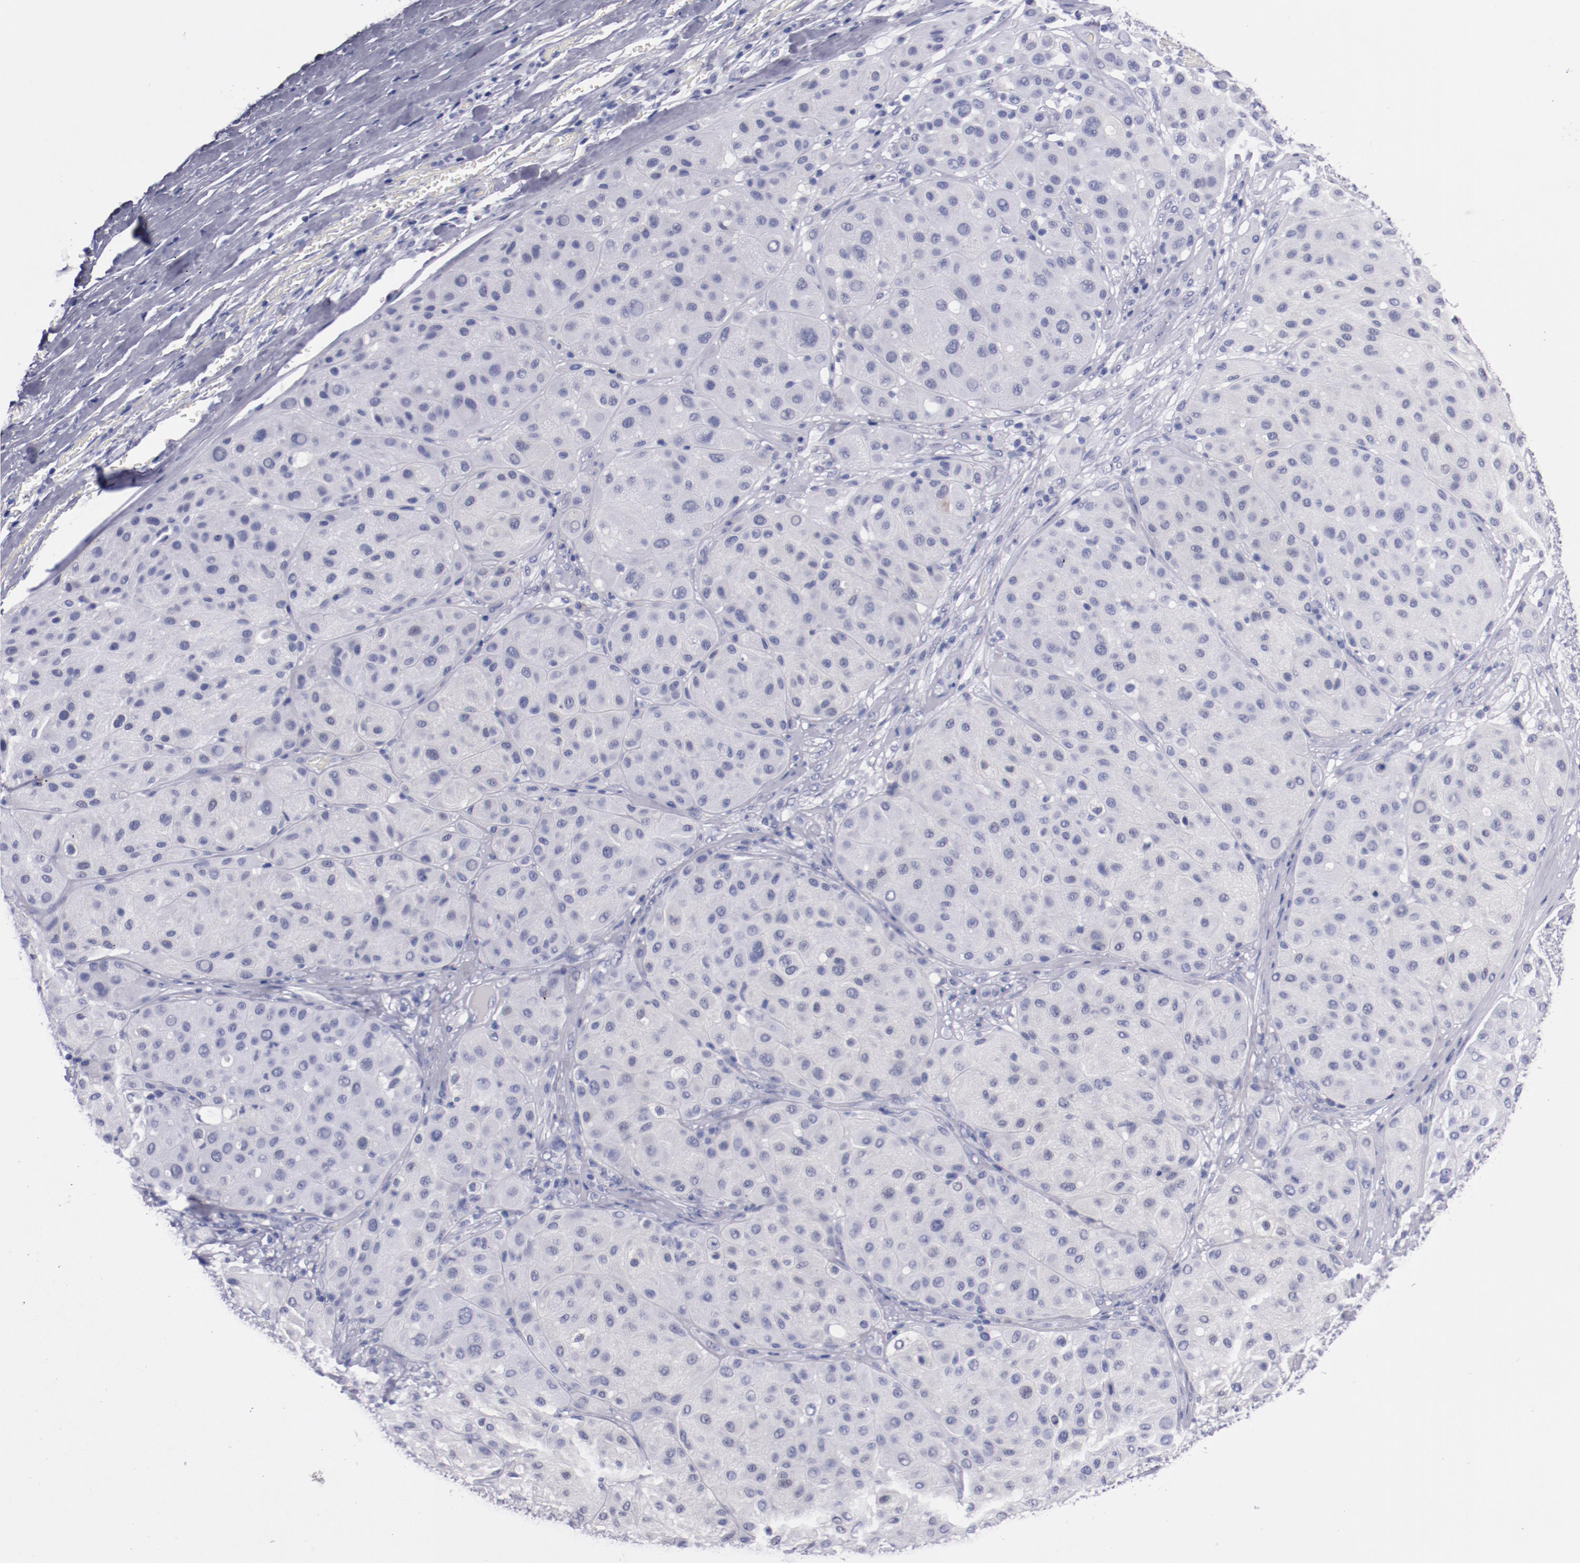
{"staining": {"intensity": "weak", "quantity": "<25%", "location": "nuclear"}, "tissue": "melanoma", "cell_type": "Tumor cells", "image_type": "cancer", "snomed": [{"axis": "morphology", "description": "Normal tissue, NOS"}, {"axis": "morphology", "description": "Malignant melanoma, Metastatic site"}, {"axis": "topography", "description": "Skin"}], "caption": "The micrograph reveals no staining of tumor cells in melanoma.", "gene": "HNF1B", "patient": {"sex": "male", "age": 41}}